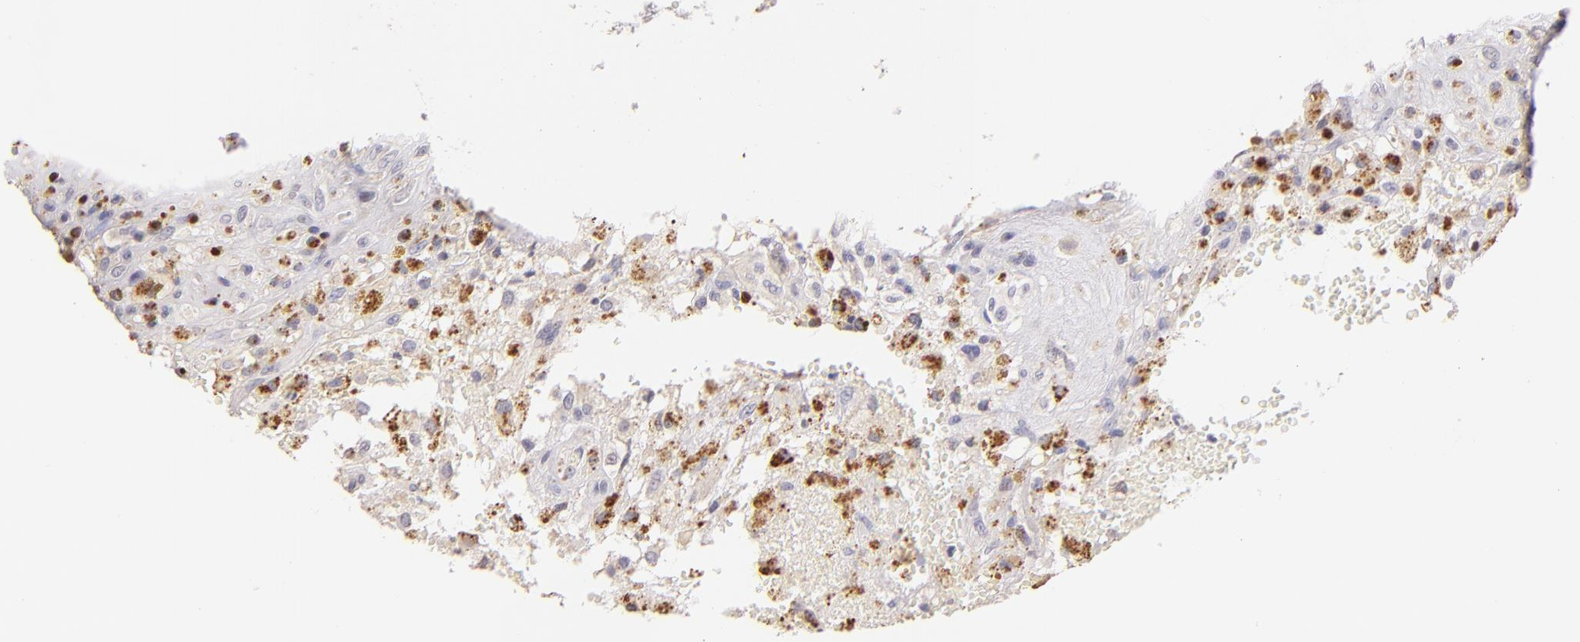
{"staining": {"intensity": "negative", "quantity": "none", "location": "none"}, "tissue": "glioma", "cell_type": "Tumor cells", "image_type": "cancer", "snomed": [{"axis": "morphology", "description": "Glioma, malignant, High grade"}, {"axis": "topography", "description": "Brain"}], "caption": "Human malignant high-grade glioma stained for a protein using immunohistochemistry (IHC) exhibits no staining in tumor cells.", "gene": "ZAP70", "patient": {"sex": "male", "age": 66}}